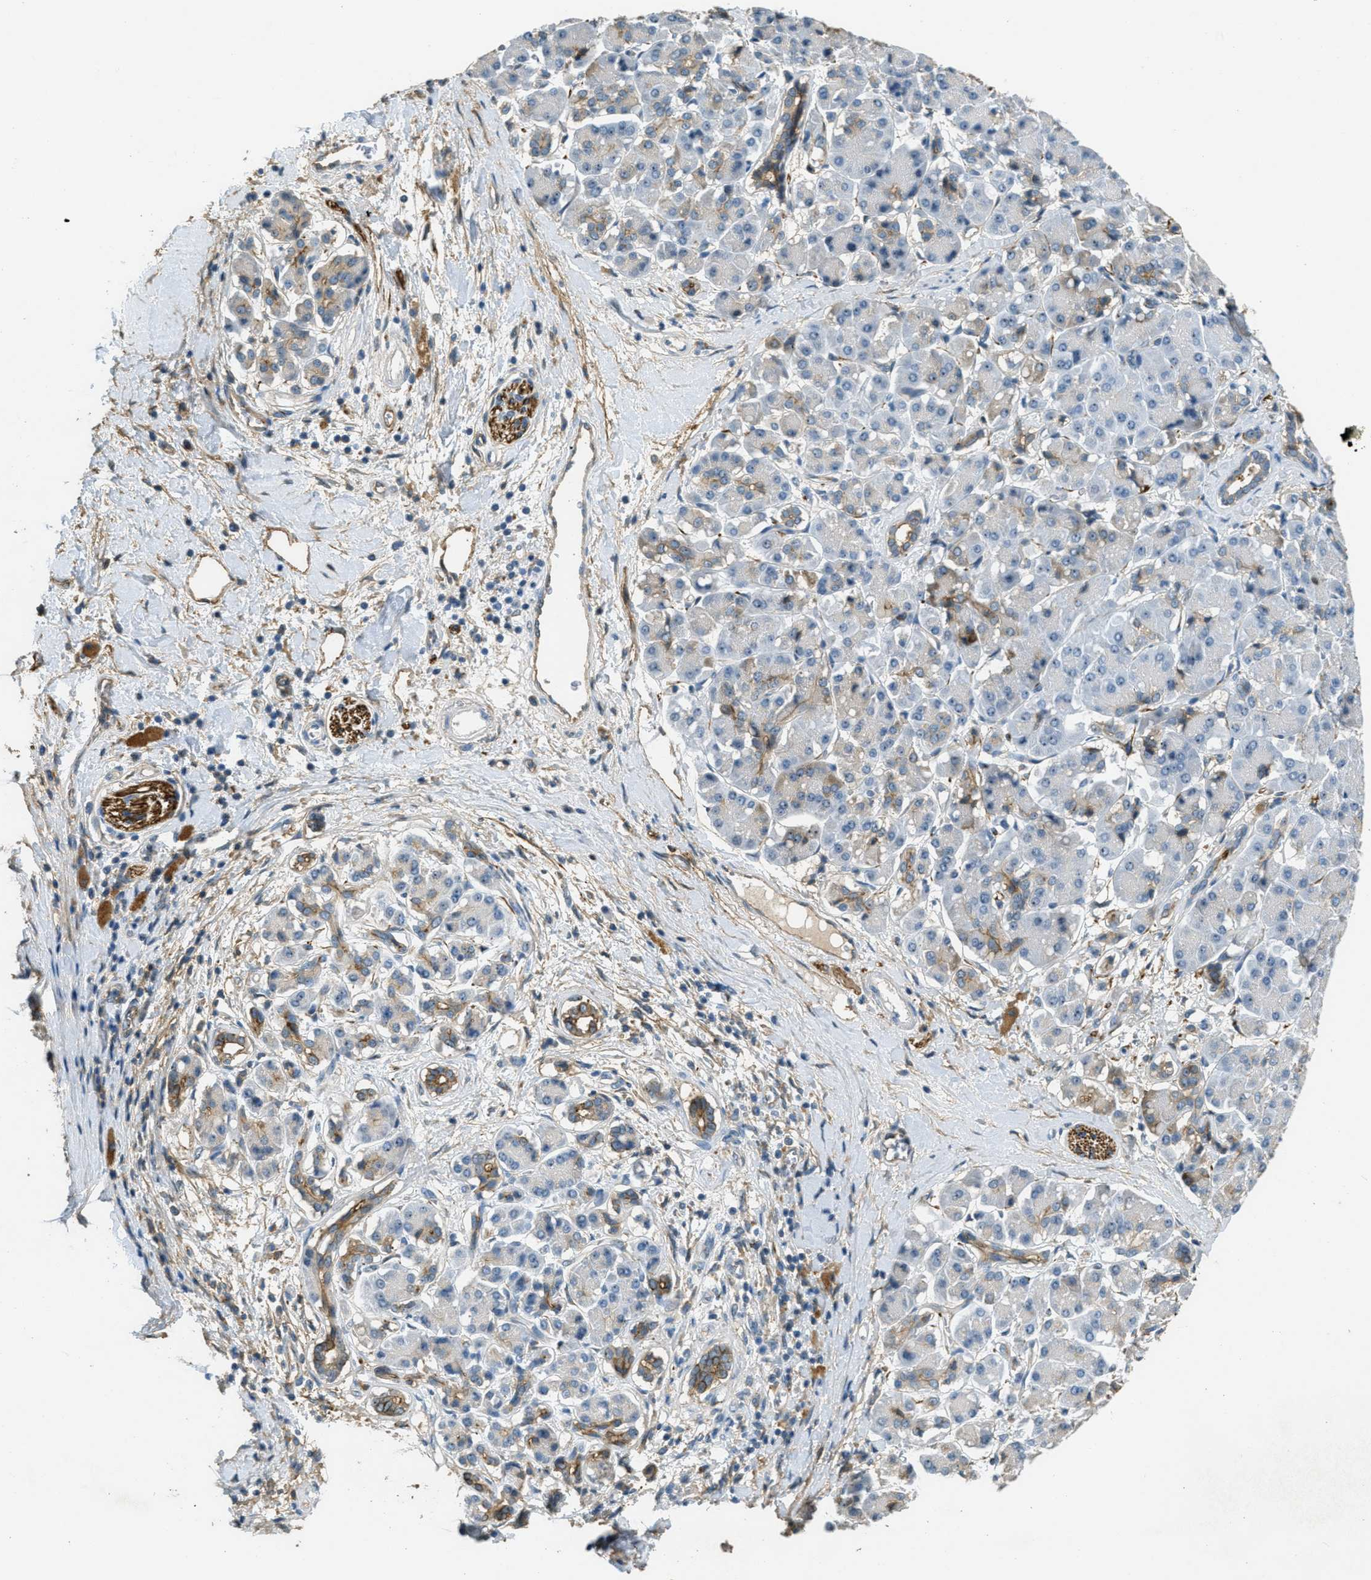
{"staining": {"intensity": "negative", "quantity": "none", "location": "none"}, "tissue": "pancreatic cancer", "cell_type": "Tumor cells", "image_type": "cancer", "snomed": [{"axis": "morphology", "description": "Adenocarcinoma, NOS"}, {"axis": "topography", "description": "Pancreas"}], "caption": "This is a histopathology image of immunohistochemistry staining of pancreatic cancer, which shows no positivity in tumor cells.", "gene": "OSMR", "patient": {"sex": "male", "age": 55}}